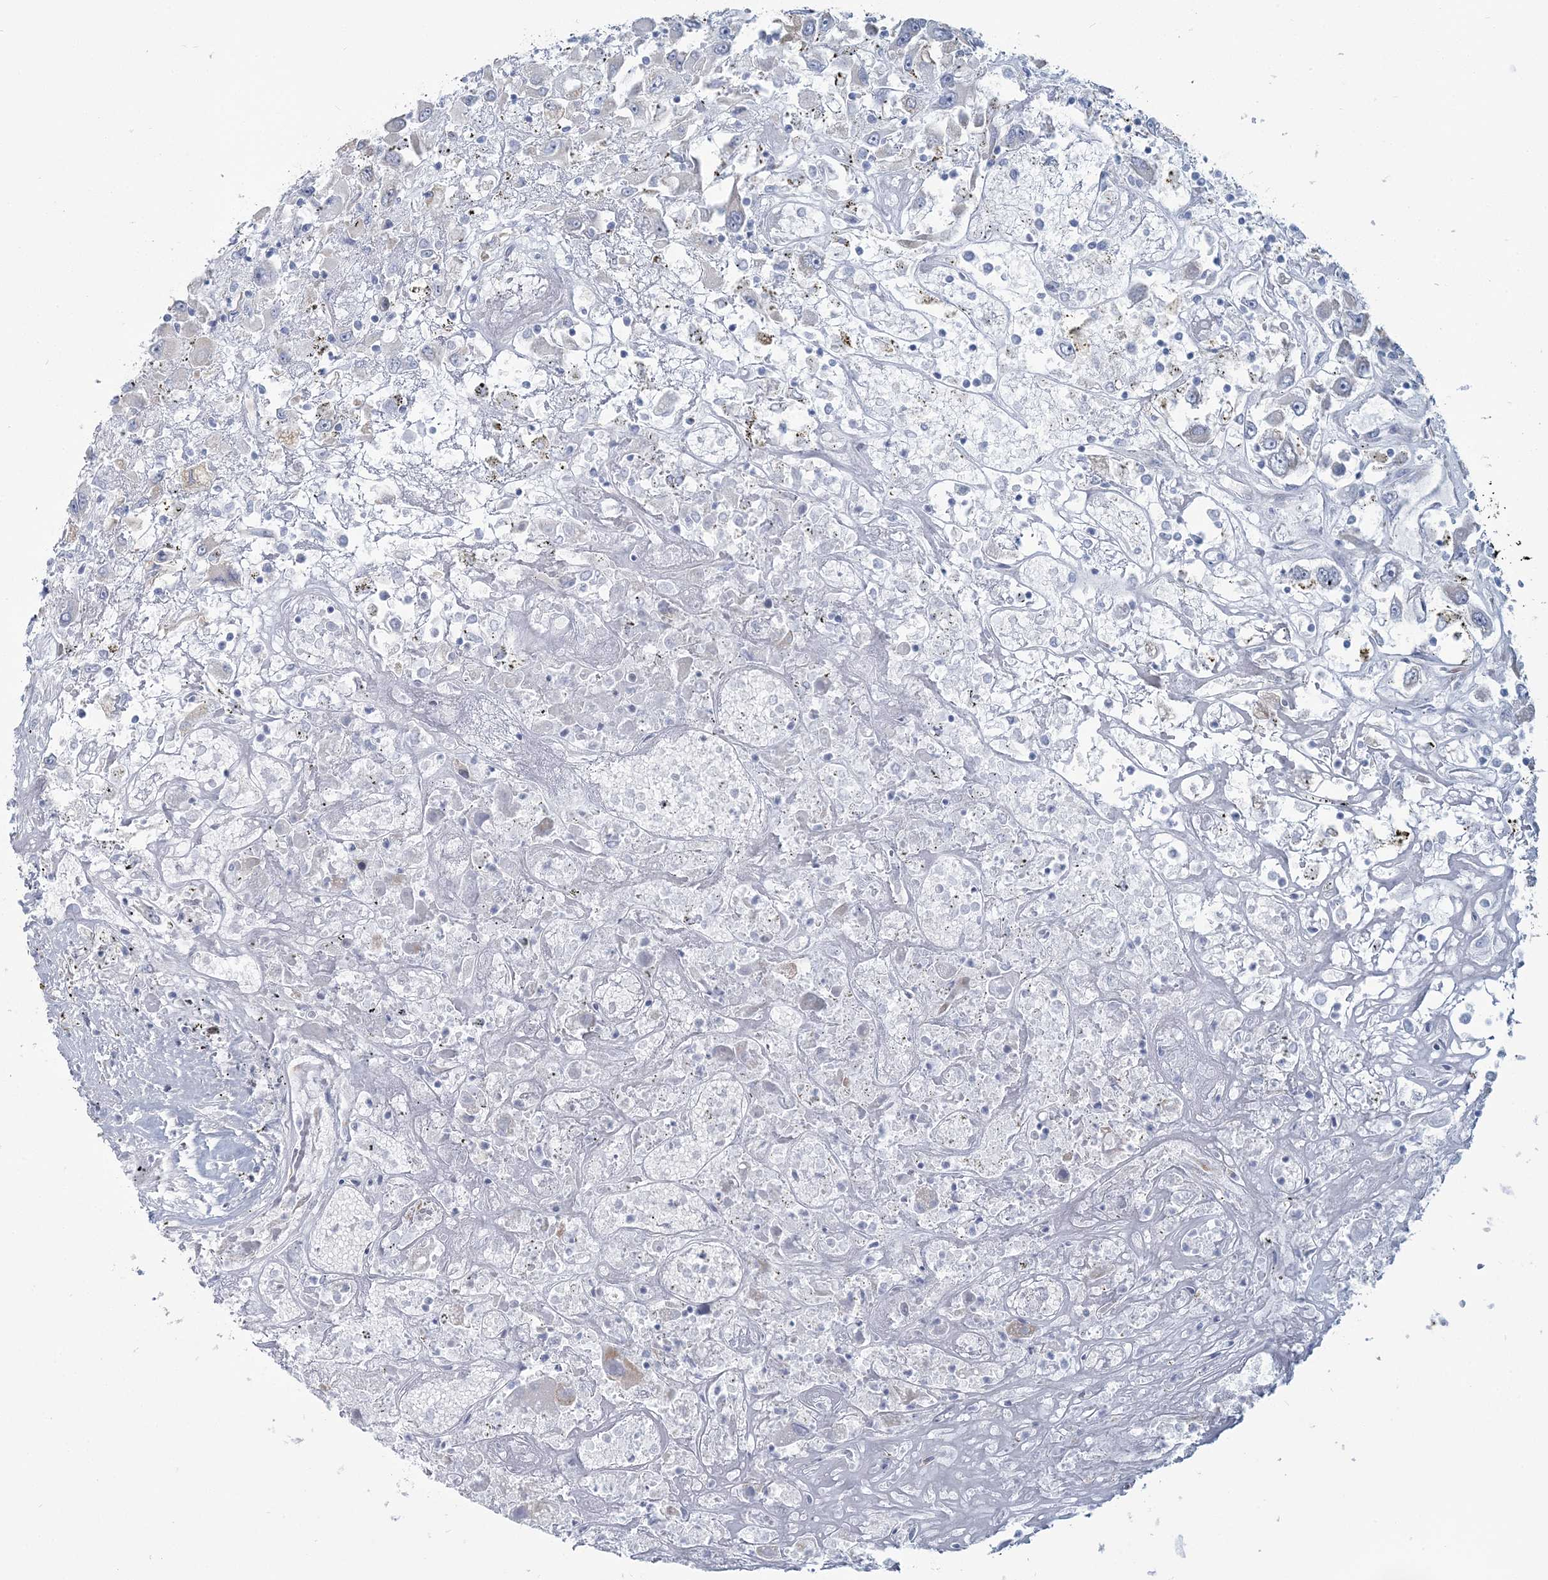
{"staining": {"intensity": "negative", "quantity": "none", "location": "none"}, "tissue": "renal cancer", "cell_type": "Tumor cells", "image_type": "cancer", "snomed": [{"axis": "morphology", "description": "Adenocarcinoma, NOS"}, {"axis": "topography", "description": "Kidney"}], "caption": "Immunohistochemical staining of human adenocarcinoma (renal) shows no significant positivity in tumor cells.", "gene": "CMBL", "patient": {"sex": "female", "age": 52}}